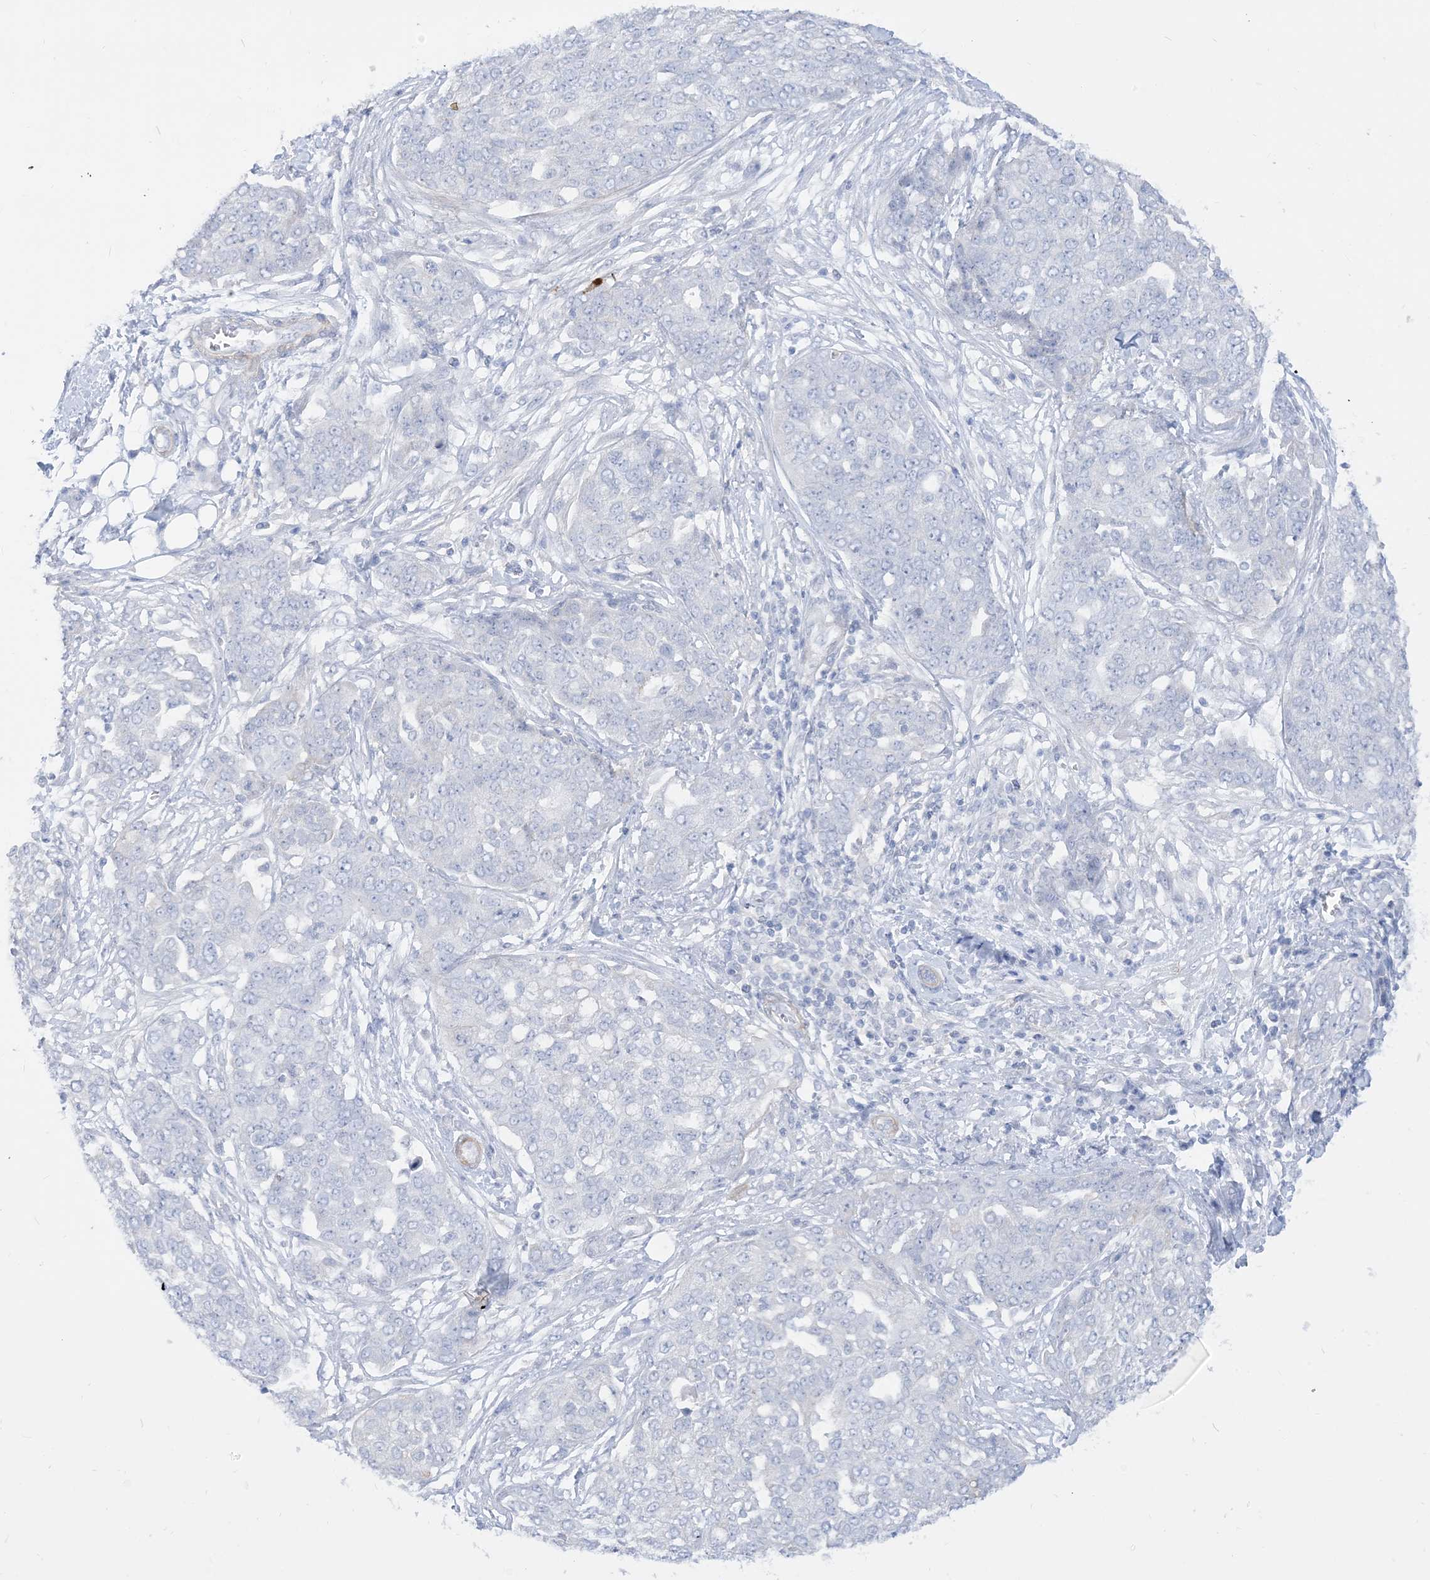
{"staining": {"intensity": "negative", "quantity": "none", "location": "none"}, "tissue": "ovarian cancer", "cell_type": "Tumor cells", "image_type": "cancer", "snomed": [{"axis": "morphology", "description": "Cystadenocarcinoma, serous, NOS"}, {"axis": "topography", "description": "Soft tissue"}, {"axis": "topography", "description": "Ovary"}], "caption": "Immunohistochemical staining of ovarian cancer reveals no significant staining in tumor cells.", "gene": "MARS2", "patient": {"sex": "female", "age": 57}}